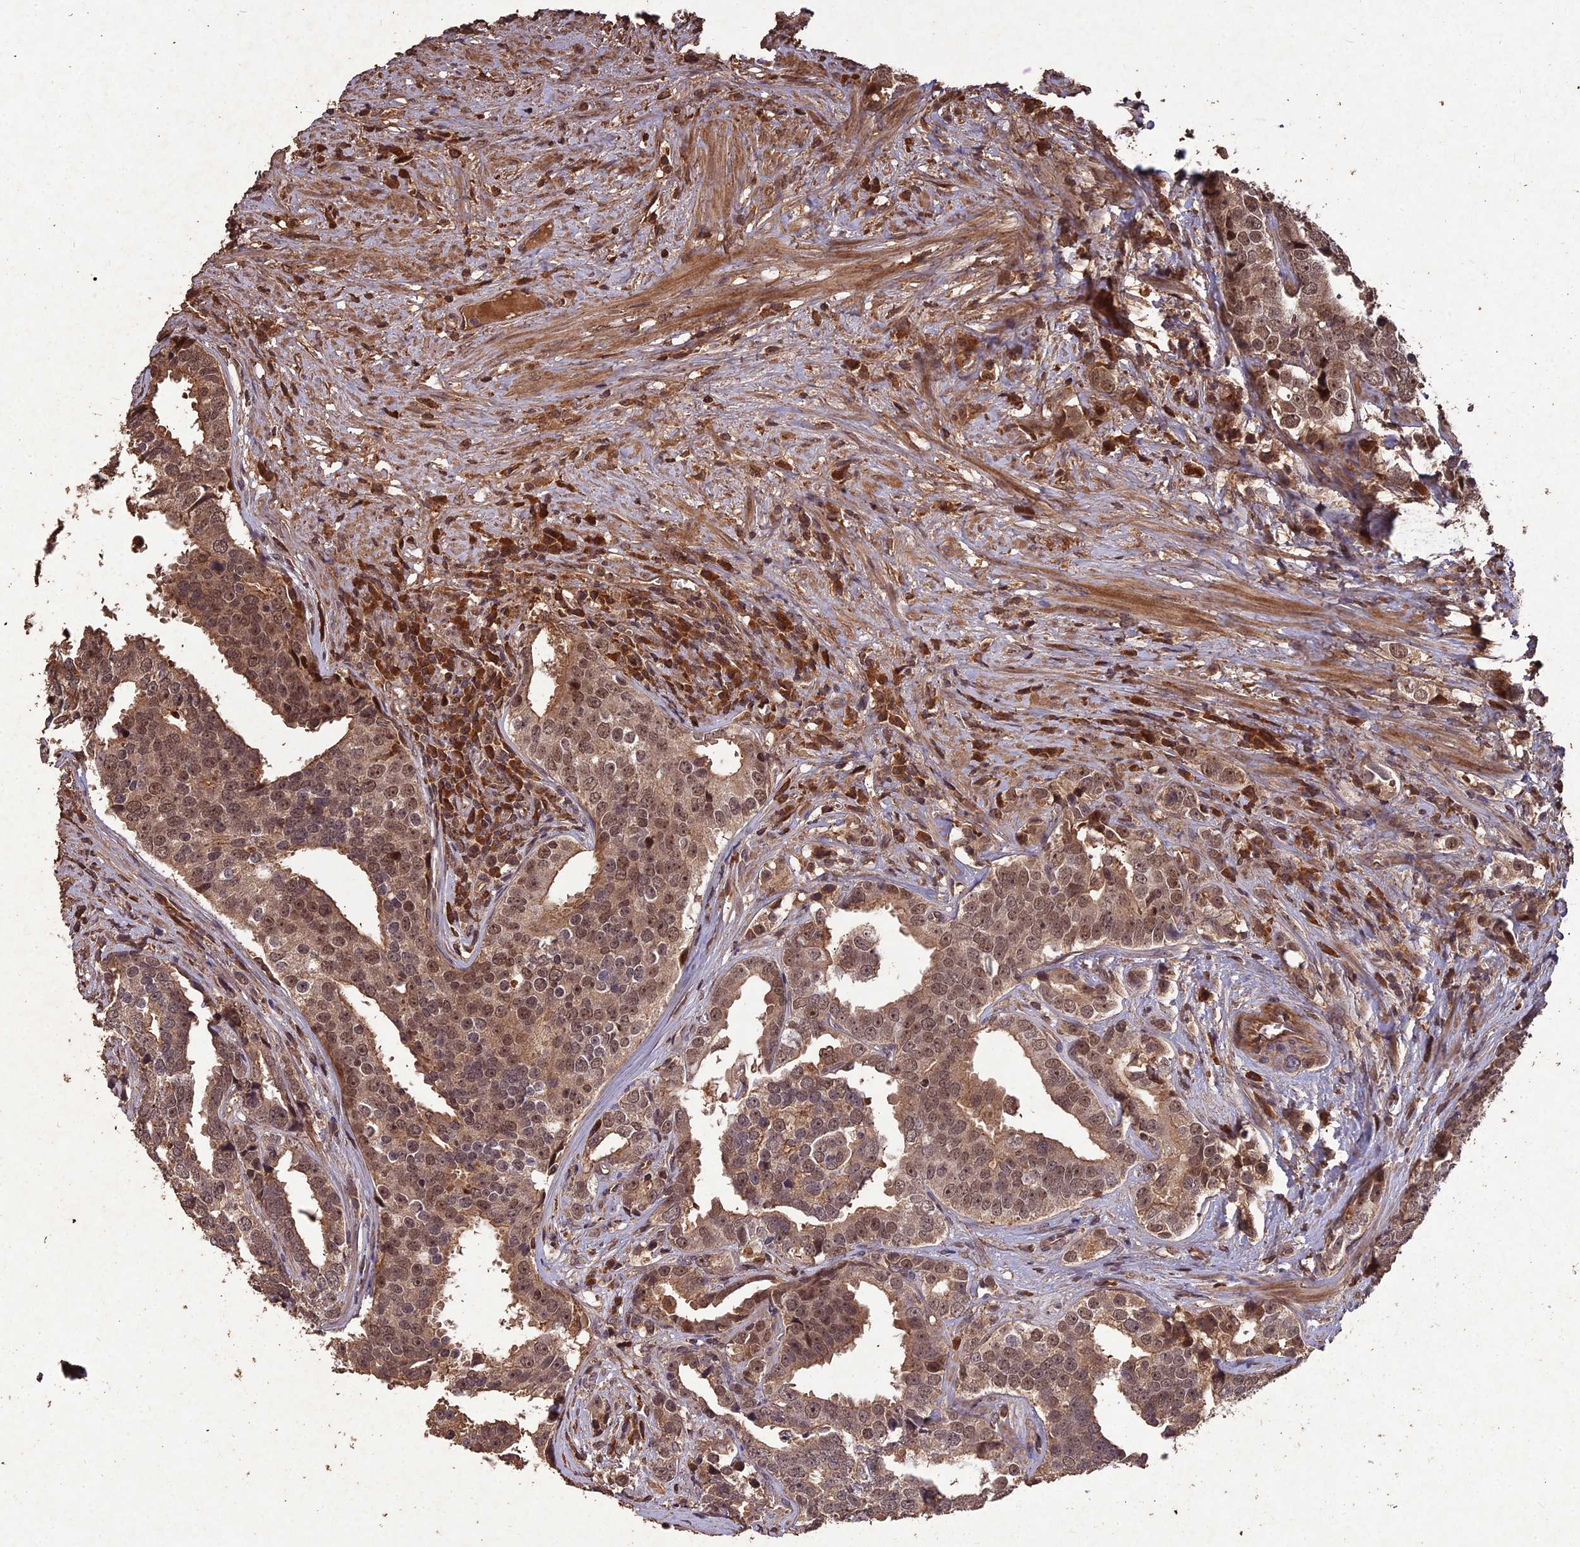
{"staining": {"intensity": "moderate", "quantity": ">75%", "location": "cytoplasmic/membranous,nuclear"}, "tissue": "prostate cancer", "cell_type": "Tumor cells", "image_type": "cancer", "snomed": [{"axis": "morphology", "description": "Adenocarcinoma, High grade"}, {"axis": "topography", "description": "Prostate"}], "caption": "Protein staining of prostate adenocarcinoma (high-grade) tissue shows moderate cytoplasmic/membranous and nuclear positivity in about >75% of tumor cells. The staining was performed using DAB to visualize the protein expression in brown, while the nuclei were stained in blue with hematoxylin (Magnification: 20x).", "gene": "SYMPK", "patient": {"sex": "male", "age": 71}}